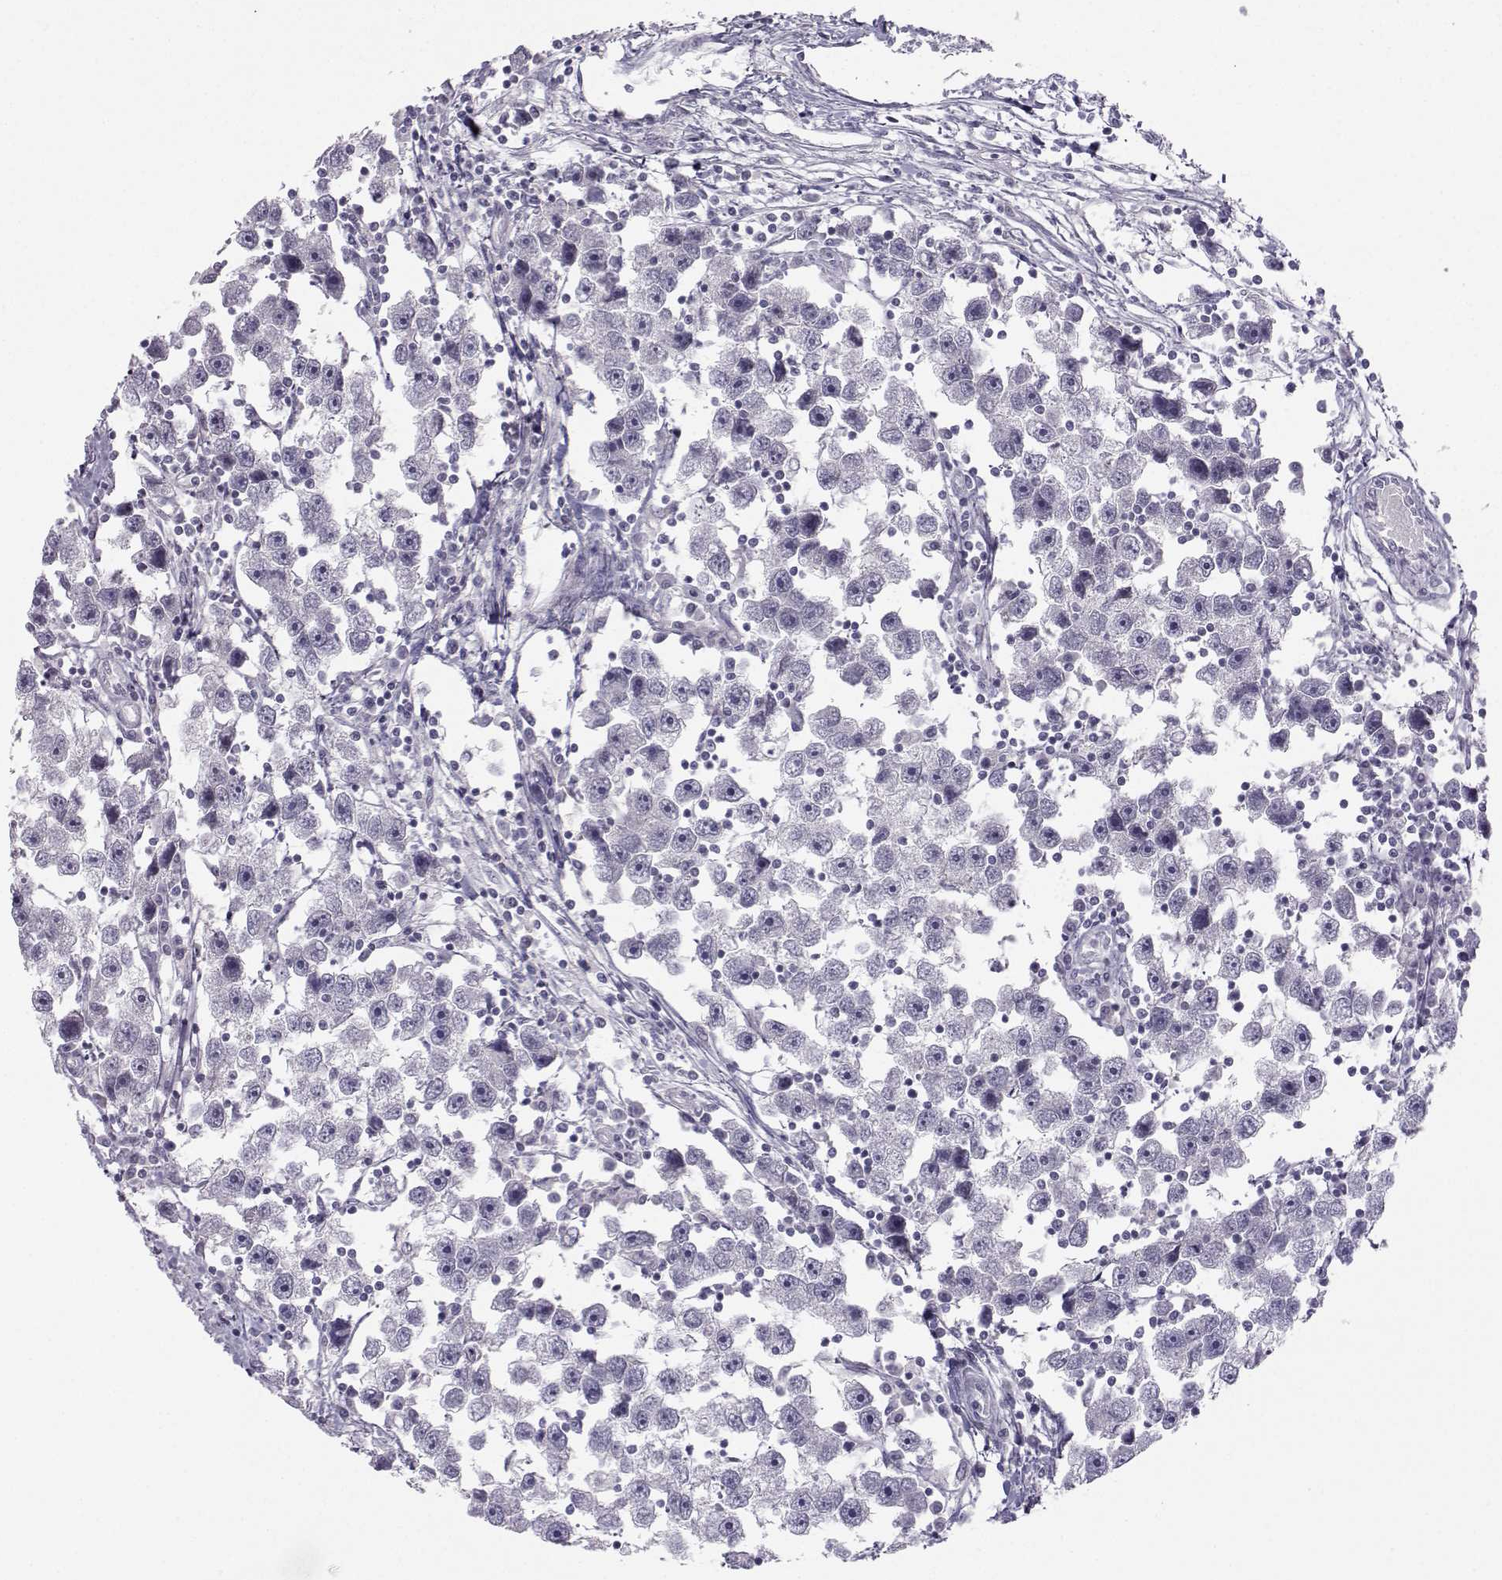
{"staining": {"intensity": "negative", "quantity": "none", "location": "none"}, "tissue": "testis cancer", "cell_type": "Tumor cells", "image_type": "cancer", "snomed": [{"axis": "morphology", "description": "Seminoma, NOS"}, {"axis": "topography", "description": "Testis"}], "caption": "Tumor cells are negative for protein expression in human seminoma (testis).", "gene": "MROH7", "patient": {"sex": "male", "age": 30}}